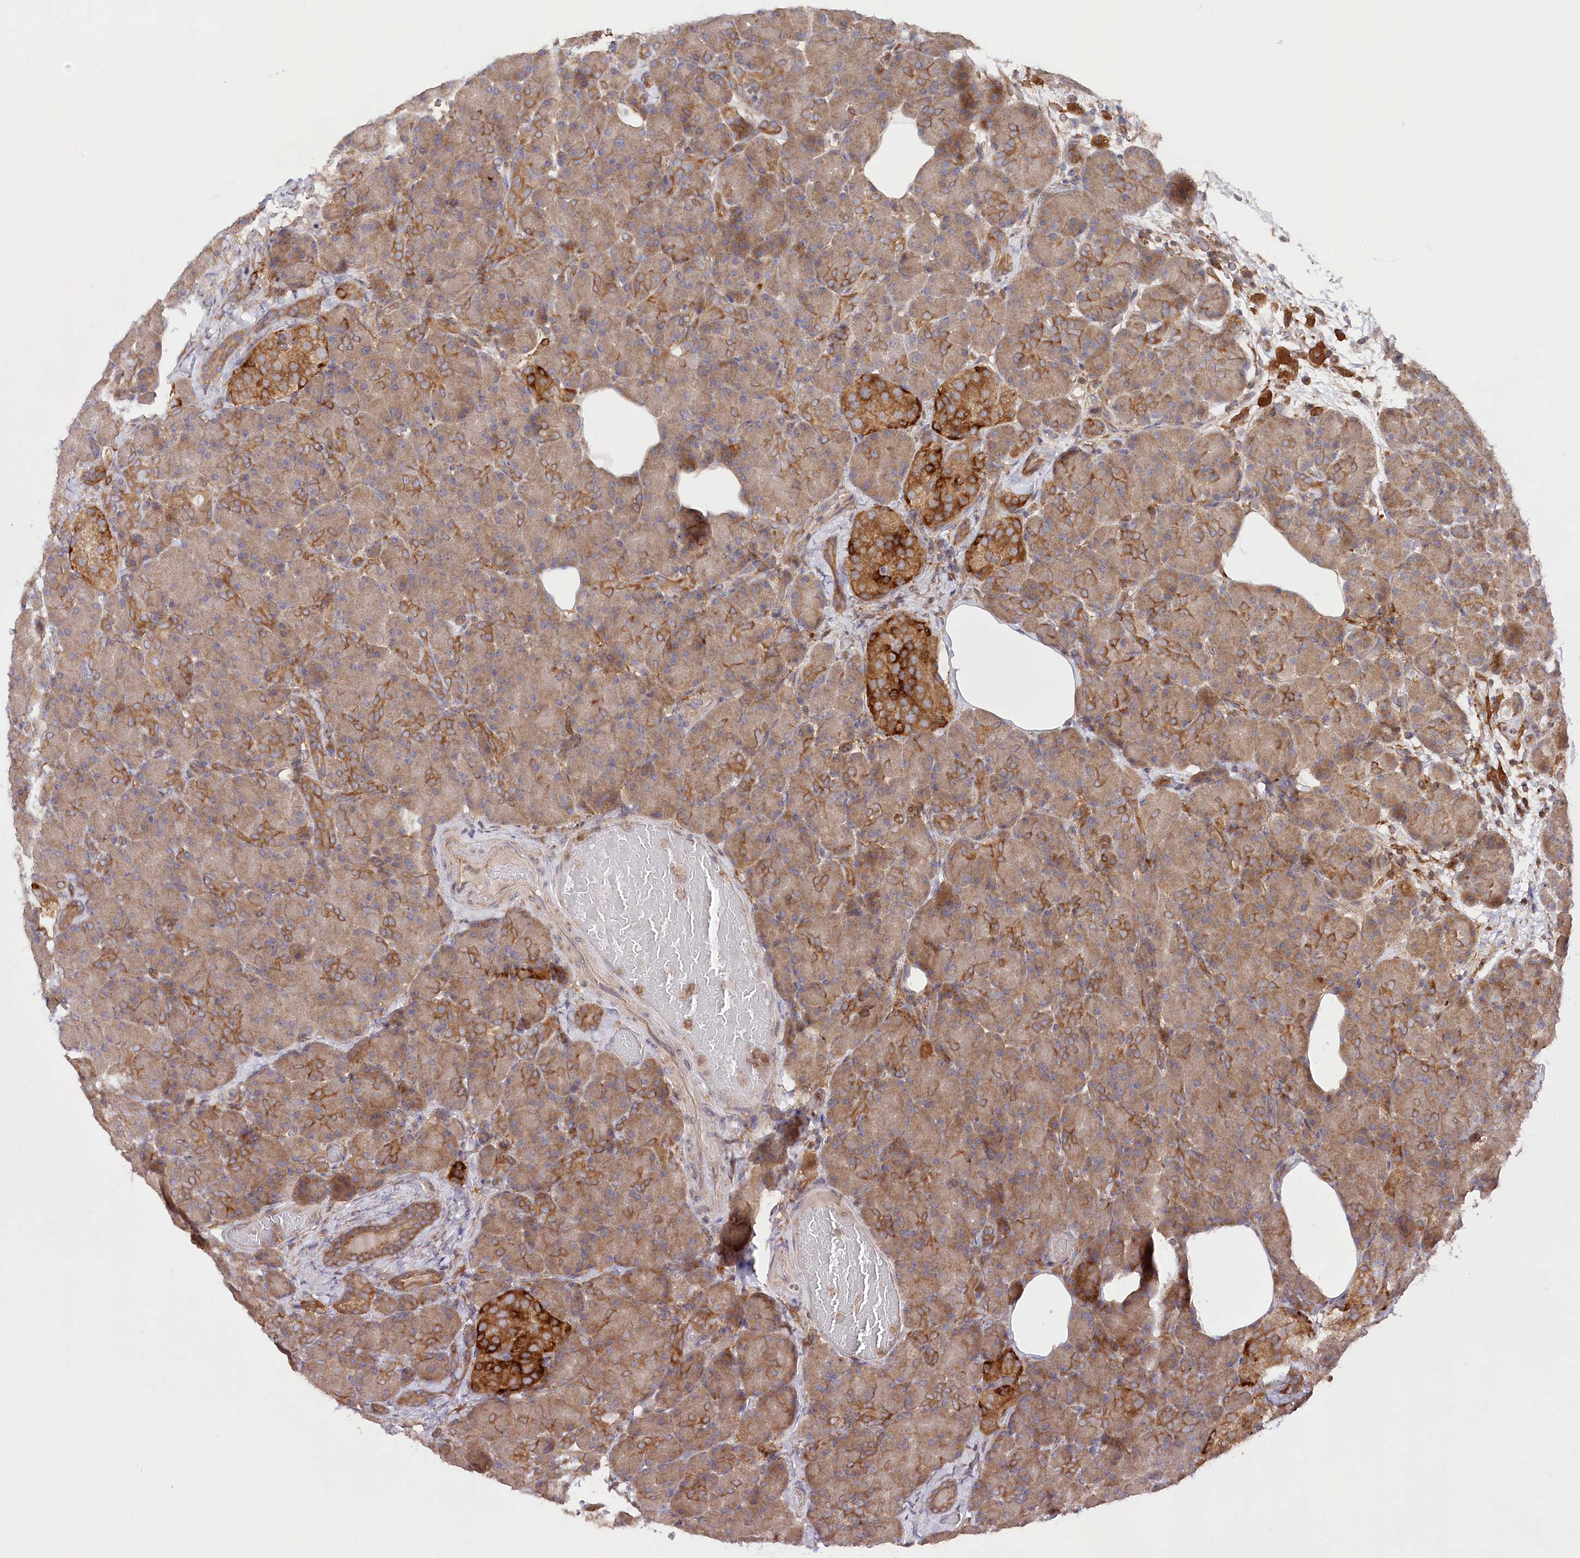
{"staining": {"intensity": "moderate", "quantity": ">75%", "location": "cytoplasmic/membranous"}, "tissue": "pancreas", "cell_type": "Exocrine glandular cells", "image_type": "normal", "snomed": [{"axis": "morphology", "description": "Normal tissue, NOS"}, {"axis": "topography", "description": "Pancreas"}], "caption": "Exocrine glandular cells demonstrate moderate cytoplasmic/membranous staining in approximately >75% of cells in normal pancreas.", "gene": "PPP1R21", "patient": {"sex": "female", "age": 43}}